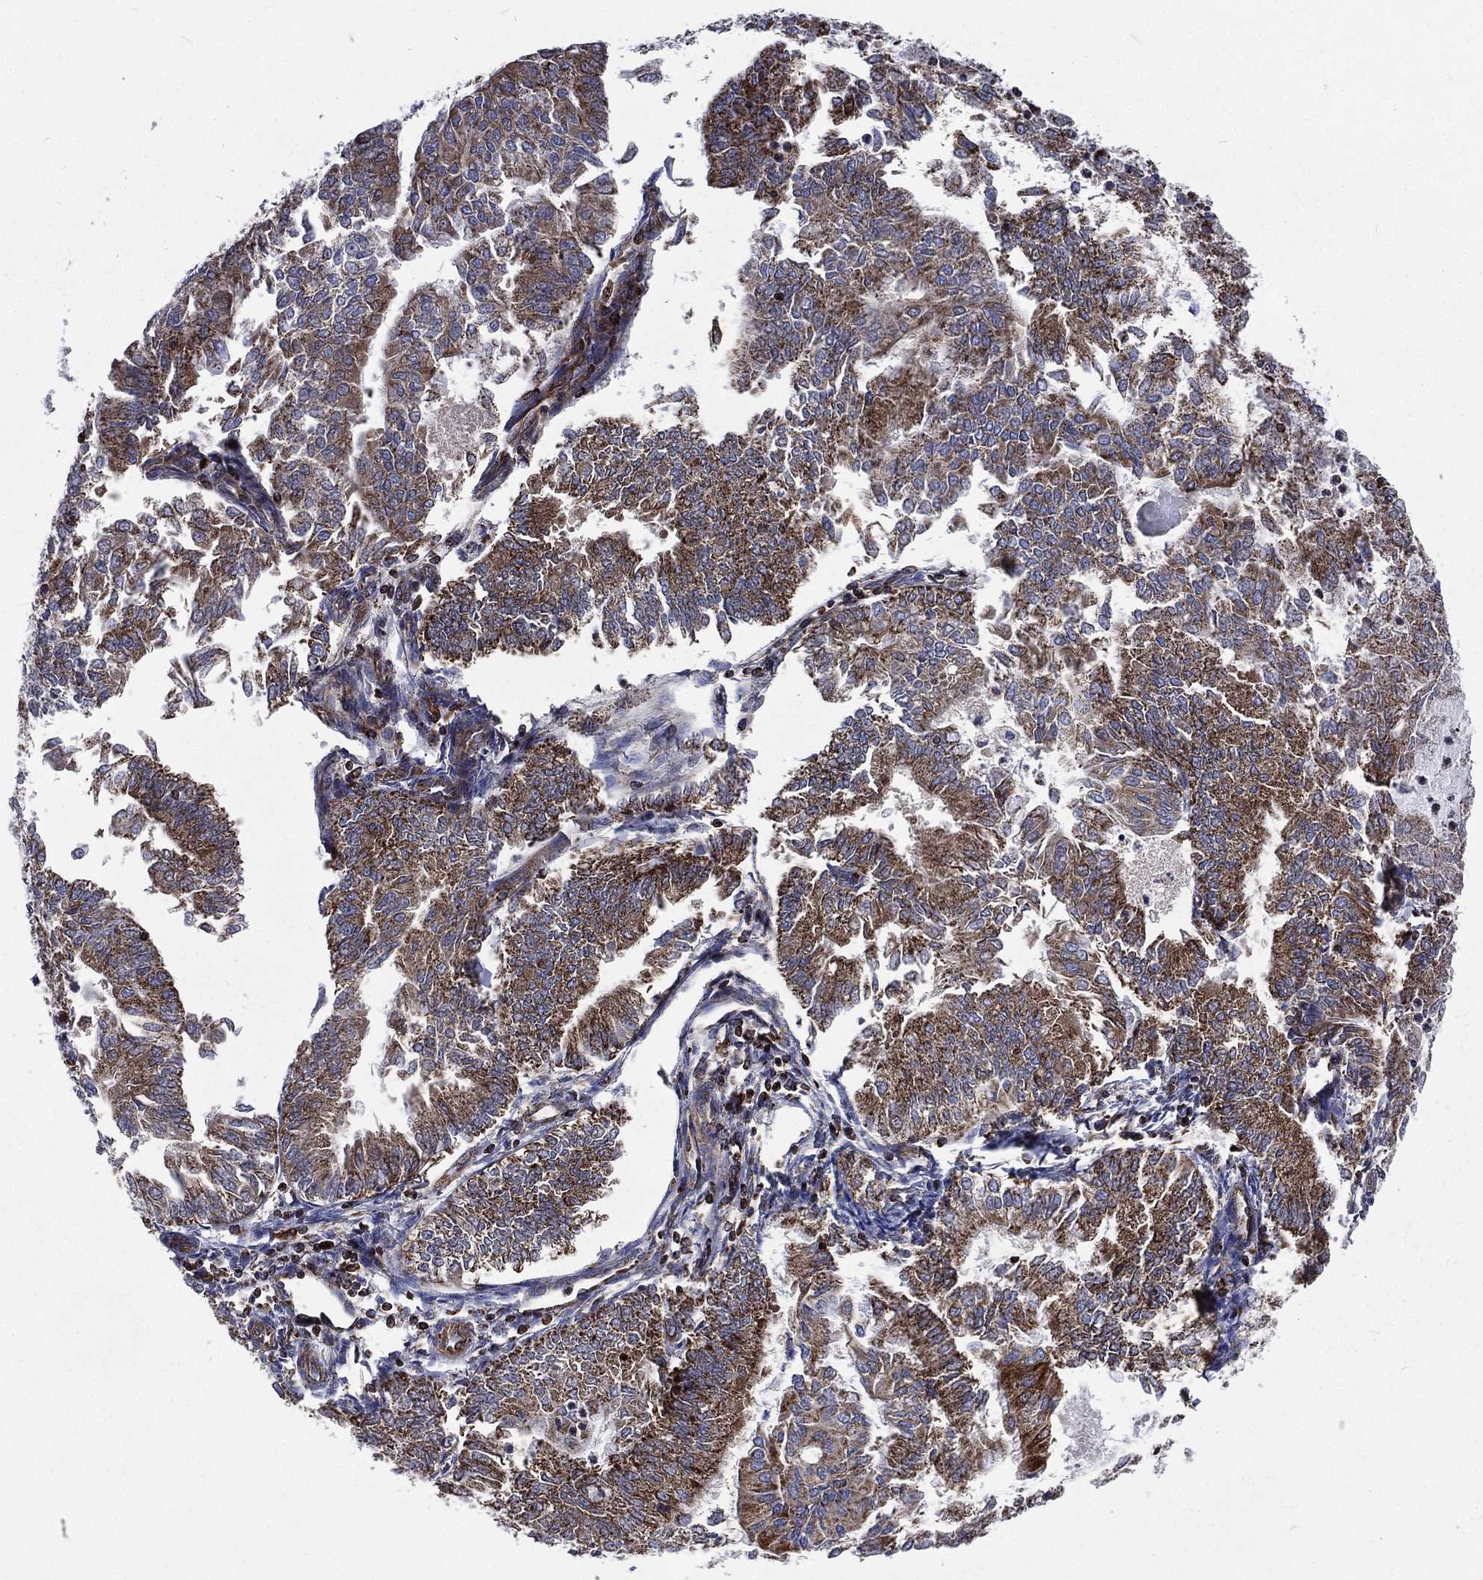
{"staining": {"intensity": "strong", "quantity": ">75%", "location": "cytoplasmic/membranous"}, "tissue": "endometrial cancer", "cell_type": "Tumor cells", "image_type": "cancer", "snomed": [{"axis": "morphology", "description": "Adenocarcinoma, NOS"}, {"axis": "topography", "description": "Endometrium"}], "caption": "High-magnification brightfield microscopy of endometrial cancer stained with DAB (3,3'-diaminobenzidine) (brown) and counterstained with hematoxylin (blue). tumor cells exhibit strong cytoplasmic/membranous expression is seen in approximately>75% of cells. (IHC, brightfield microscopy, high magnification).", "gene": "ANKRD37", "patient": {"sex": "female", "age": 59}}